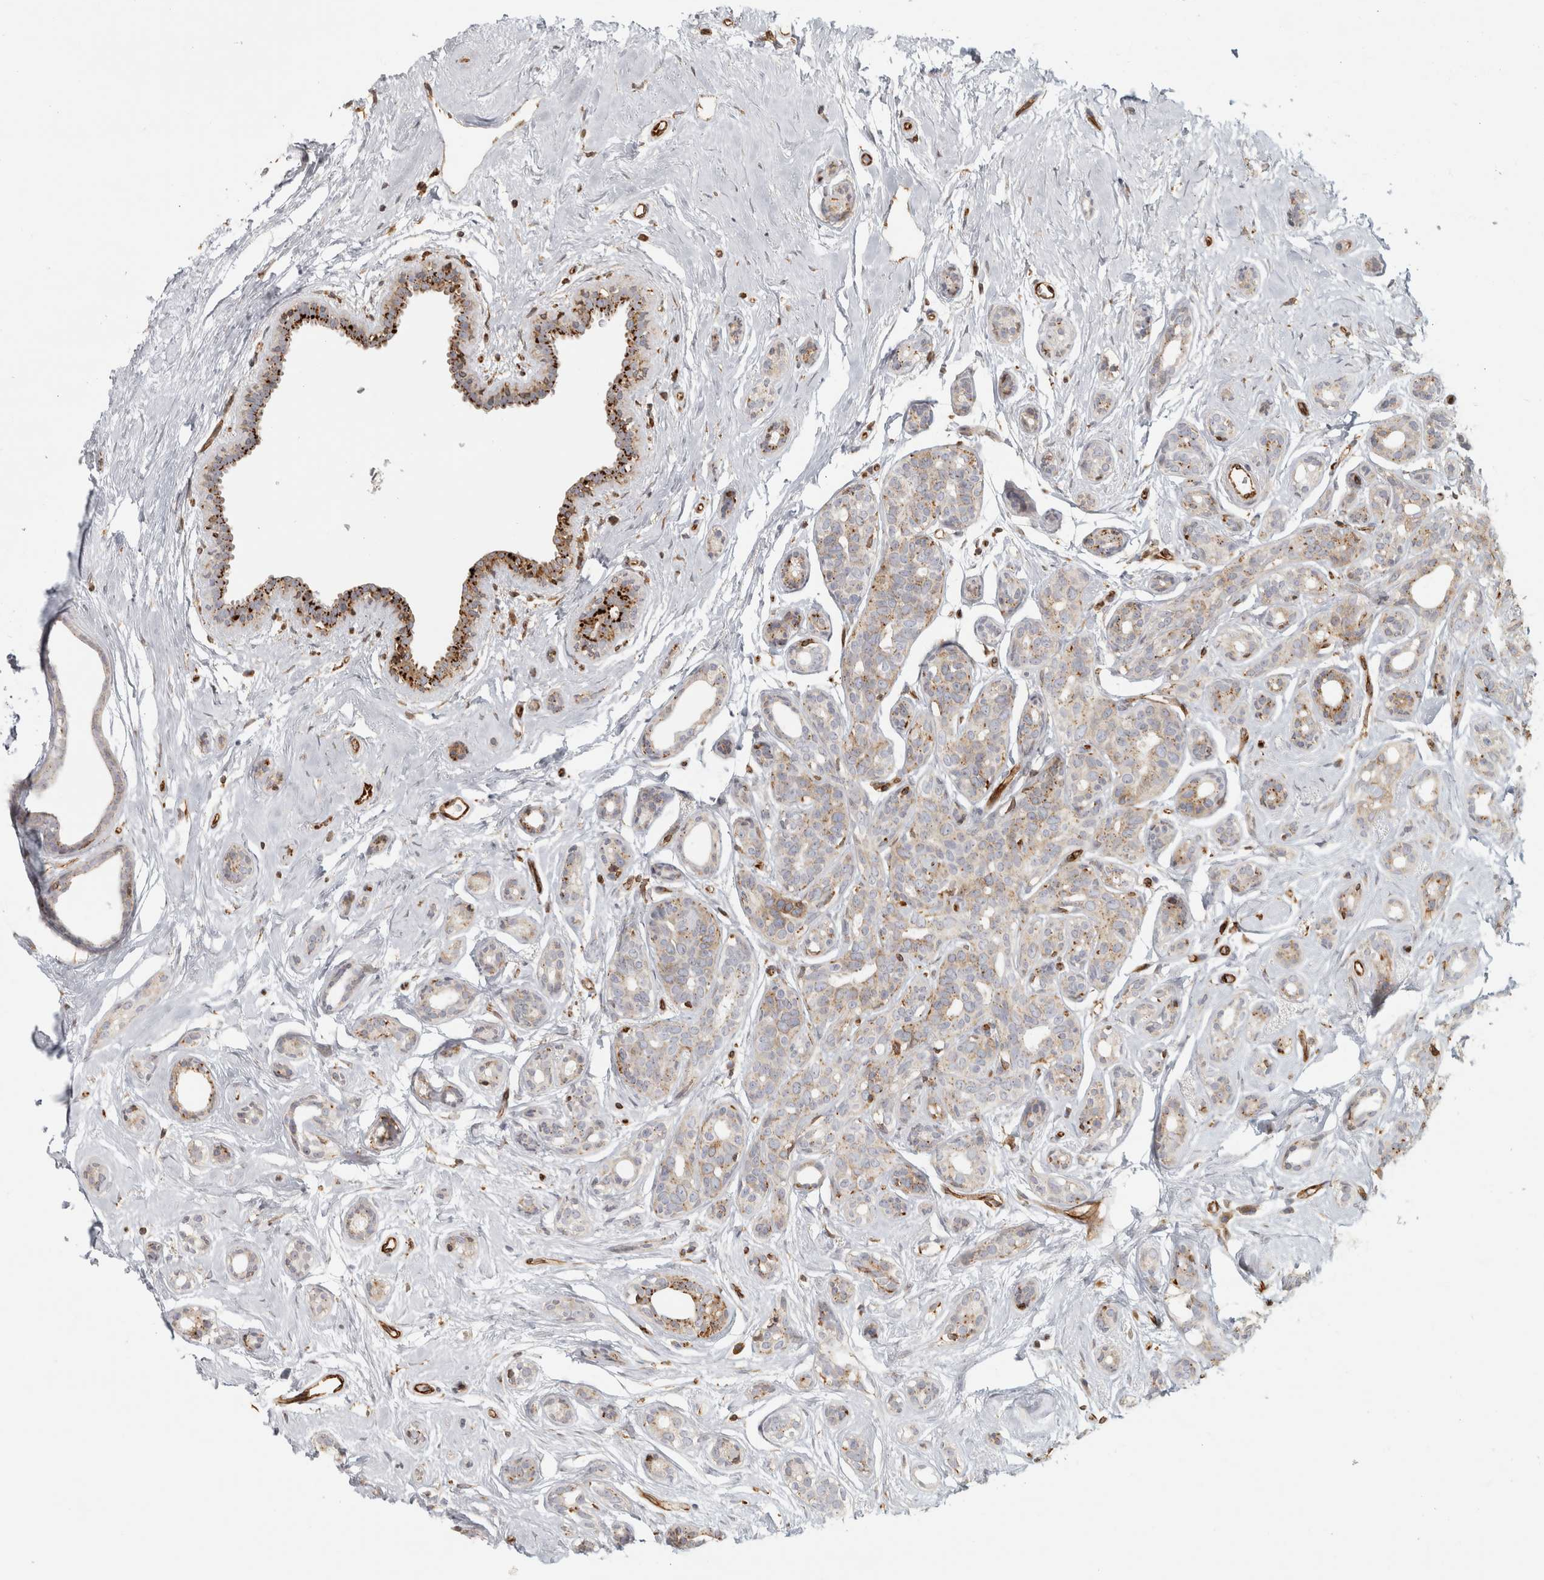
{"staining": {"intensity": "moderate", "quantity": "<25%", "location": "cytoplasmic/membranous"}, "tissue": "breast cancer", "cell_type": "Tumor cells", "image_type": "cancer", "snomed": [{"axis": "morphology", "description": "Duct carcinoma"}, {"axis": "topography", "description": "Breast"}], "caption": "Breast intraductal carcinoma stained with a protein marker reveals moderate staining in tumor cells.", "gene": "HLA-E", "patient": {"sex": "female", "age": 55}}